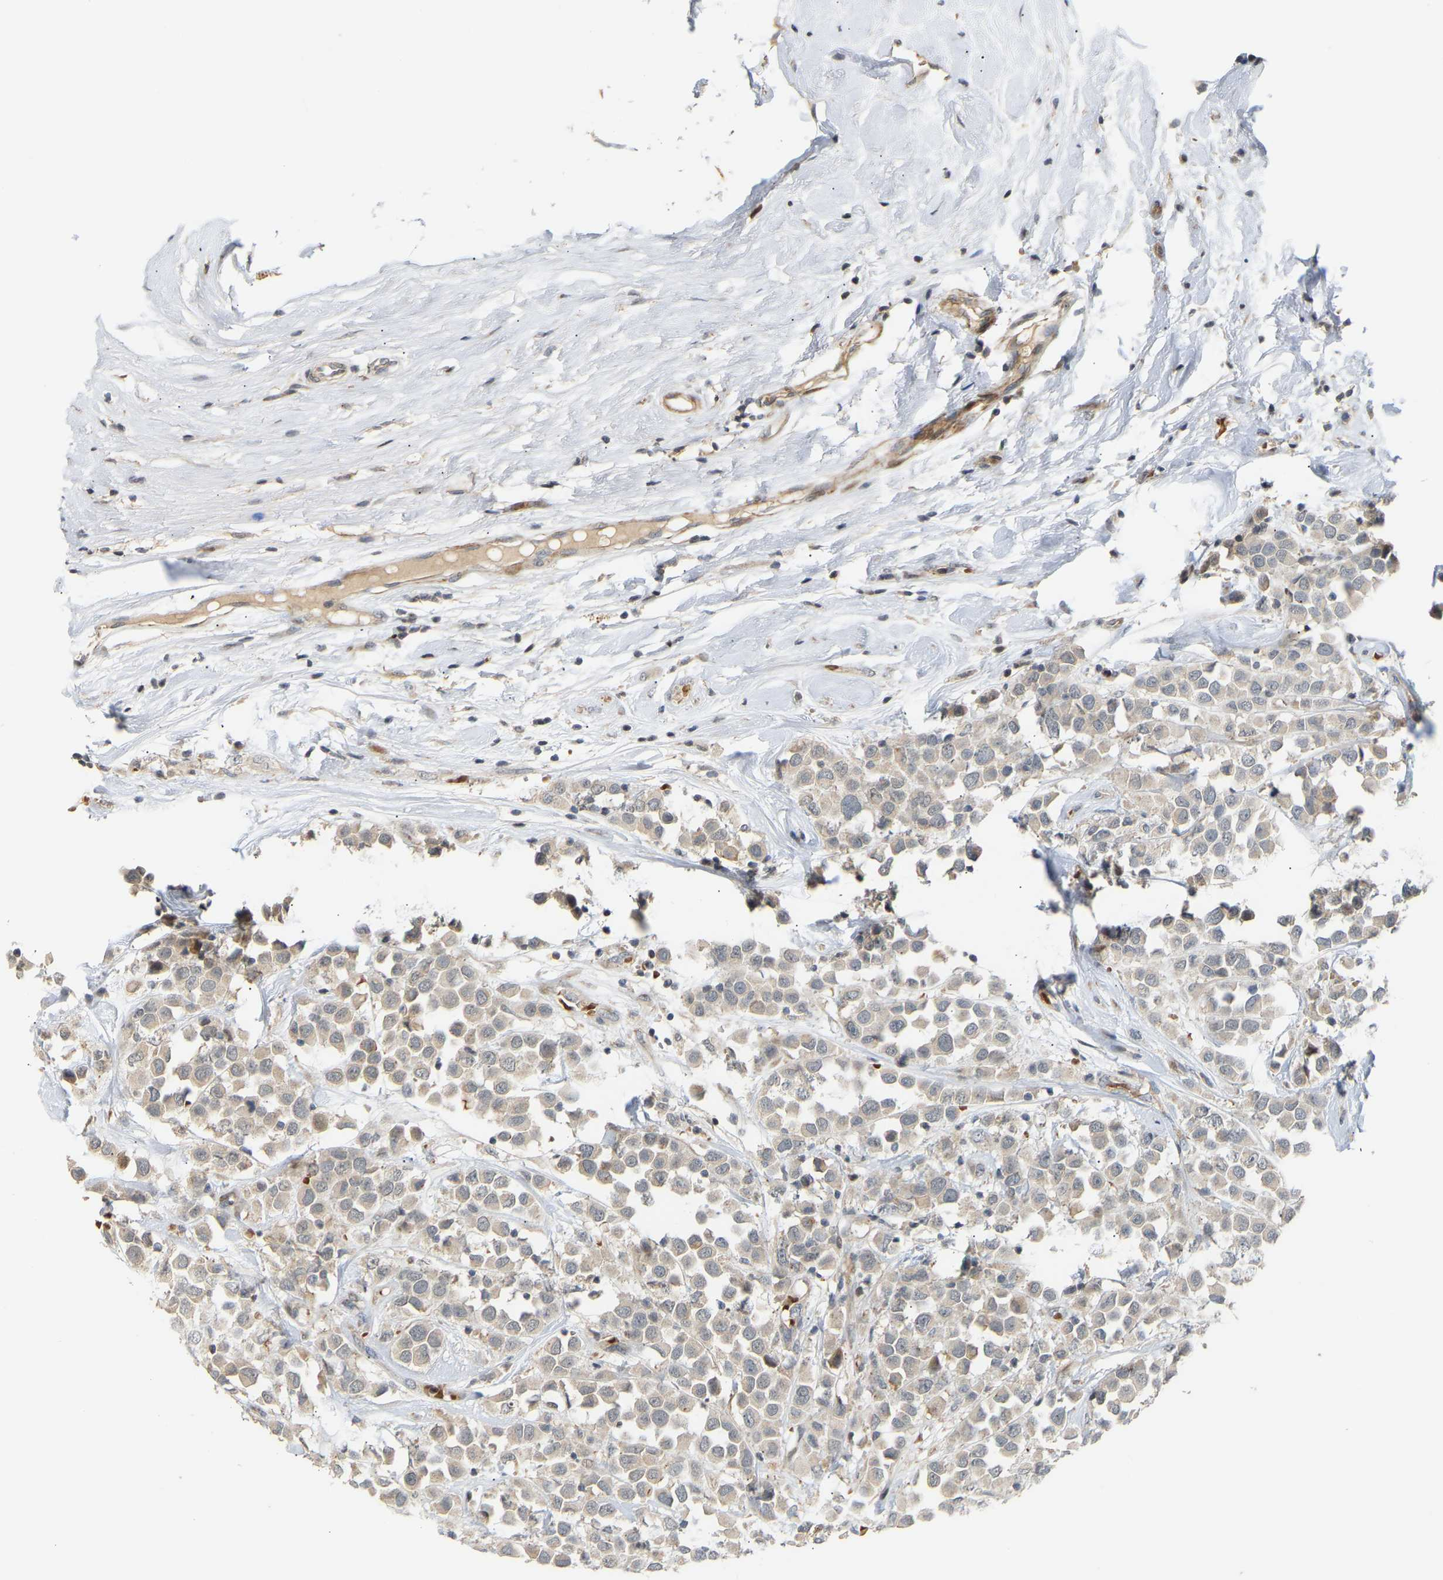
{"staining": {"intensity": "moderate", "quantity": "<25%", "location": "cytoplasmic/membranous"}, "tissue": "breast cancer", "cell_type": "Tumor cells", "image_type": "cancer", "snomed": [{"axis": "morphology", "description": "Duct carcinoma"}, {"axis": "topography", "description": "Breast"}], "caption": "The image displays immunohistochemical staining of breast cancer. There is moderate cytoplasmic/membranous expression is present in approximately <25% of tumor cells. Immunohistochemistry (ihc) stains the protein of interest in brown and the nuclei are stained blue.", "gene": "POGLUT2", "patient": {"sex": "female", "age": 61}}